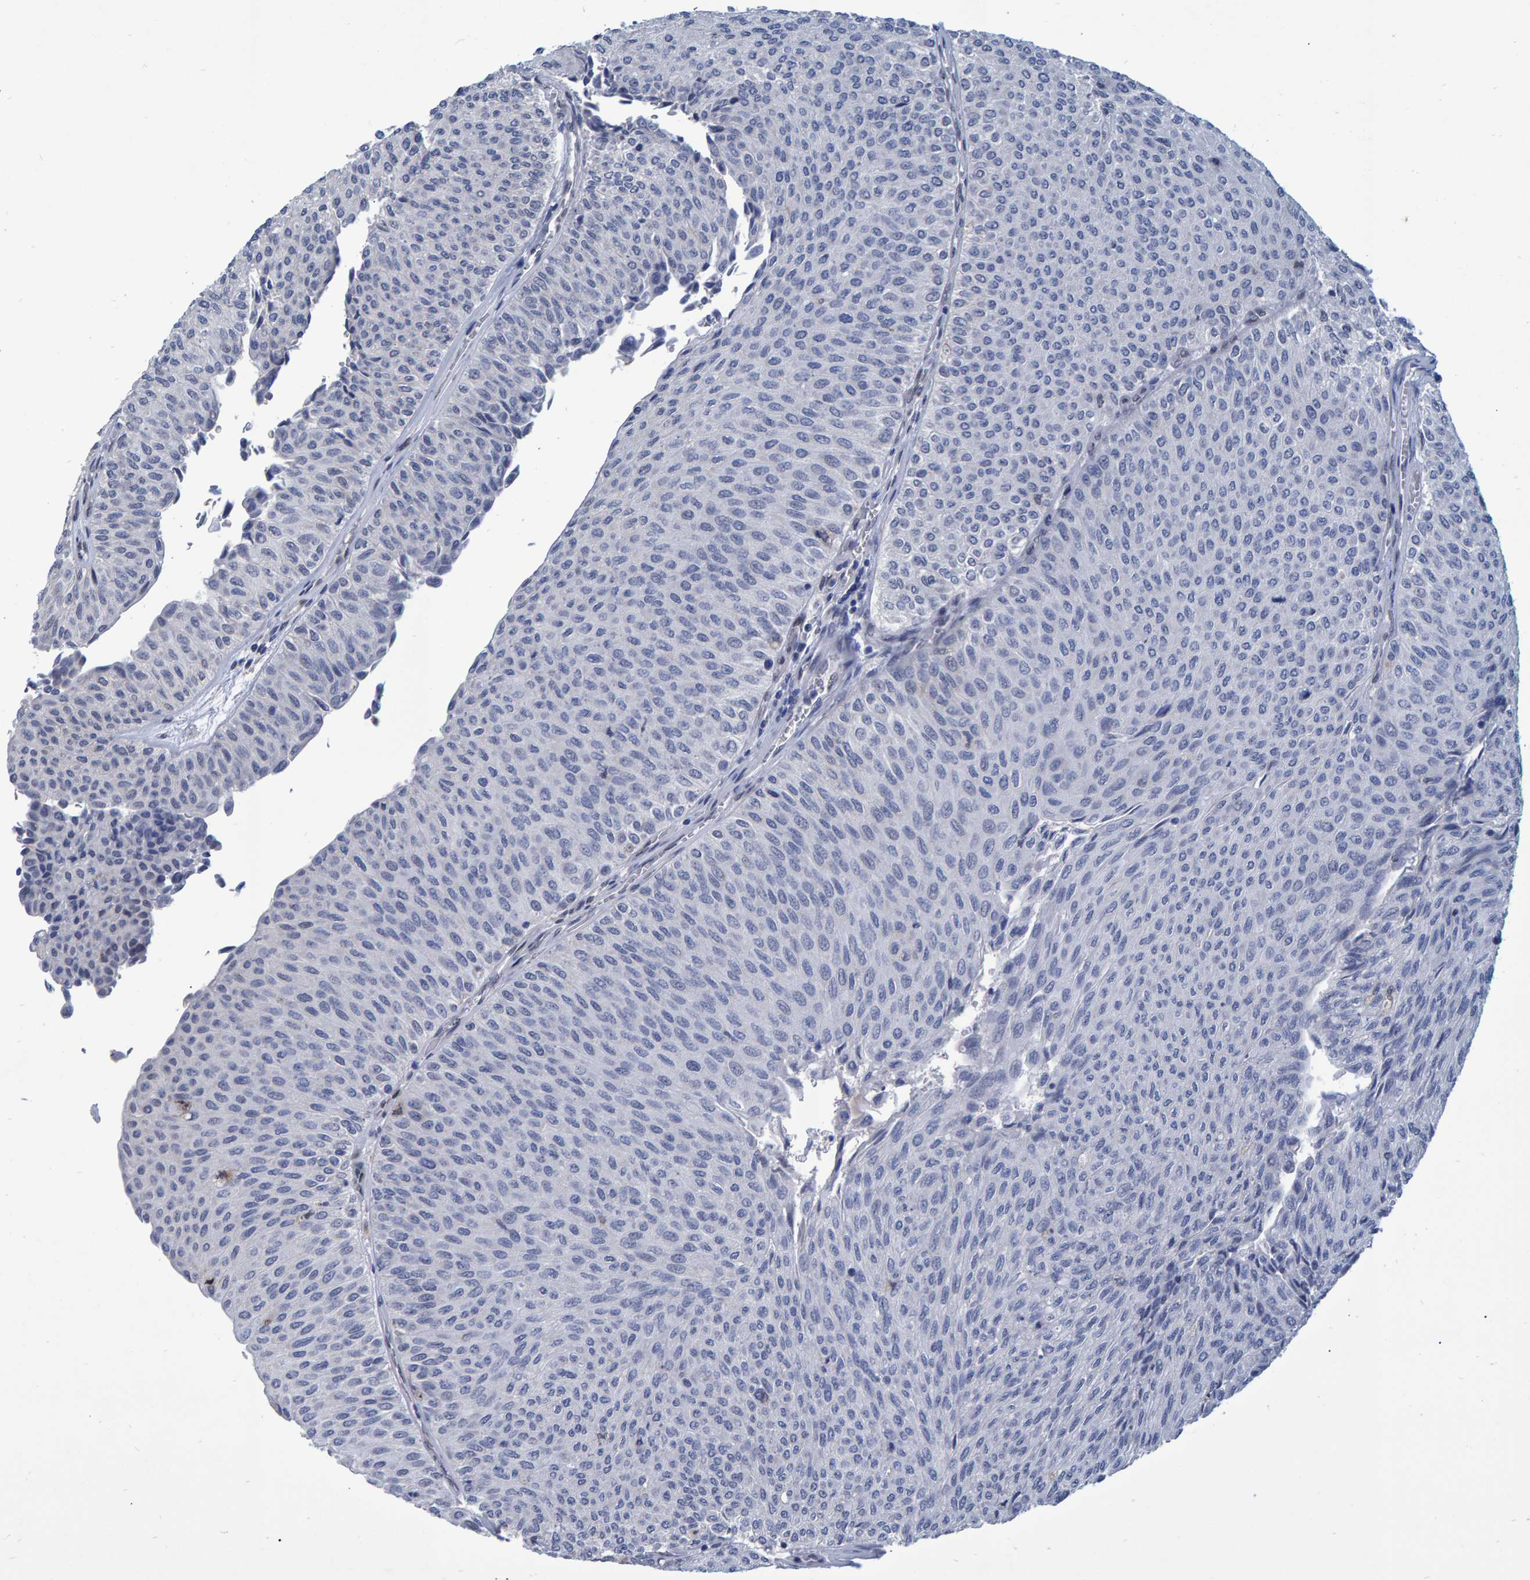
{"staining": {"intensity": "negative", "quantity": "none", "location": "none"}, "tissue": "urothelial cancer", "cell_type": "Tumor cells", "image_type": "cancer", "snomed": [{"axis": "morphology", "description": "Urothelial carcinoma, Low grade"}, {"axis": "topography", "description": "Urinary bladder"}], "caption": "Immunohistochemistry of human low-grade urothelial carcinoma shows no positivity in tumor cells. (DAB IHC visualized using brightfield microscopy, high magnification).", "gene": "QKI", "patient": {"sex": "male", "age": 78}}